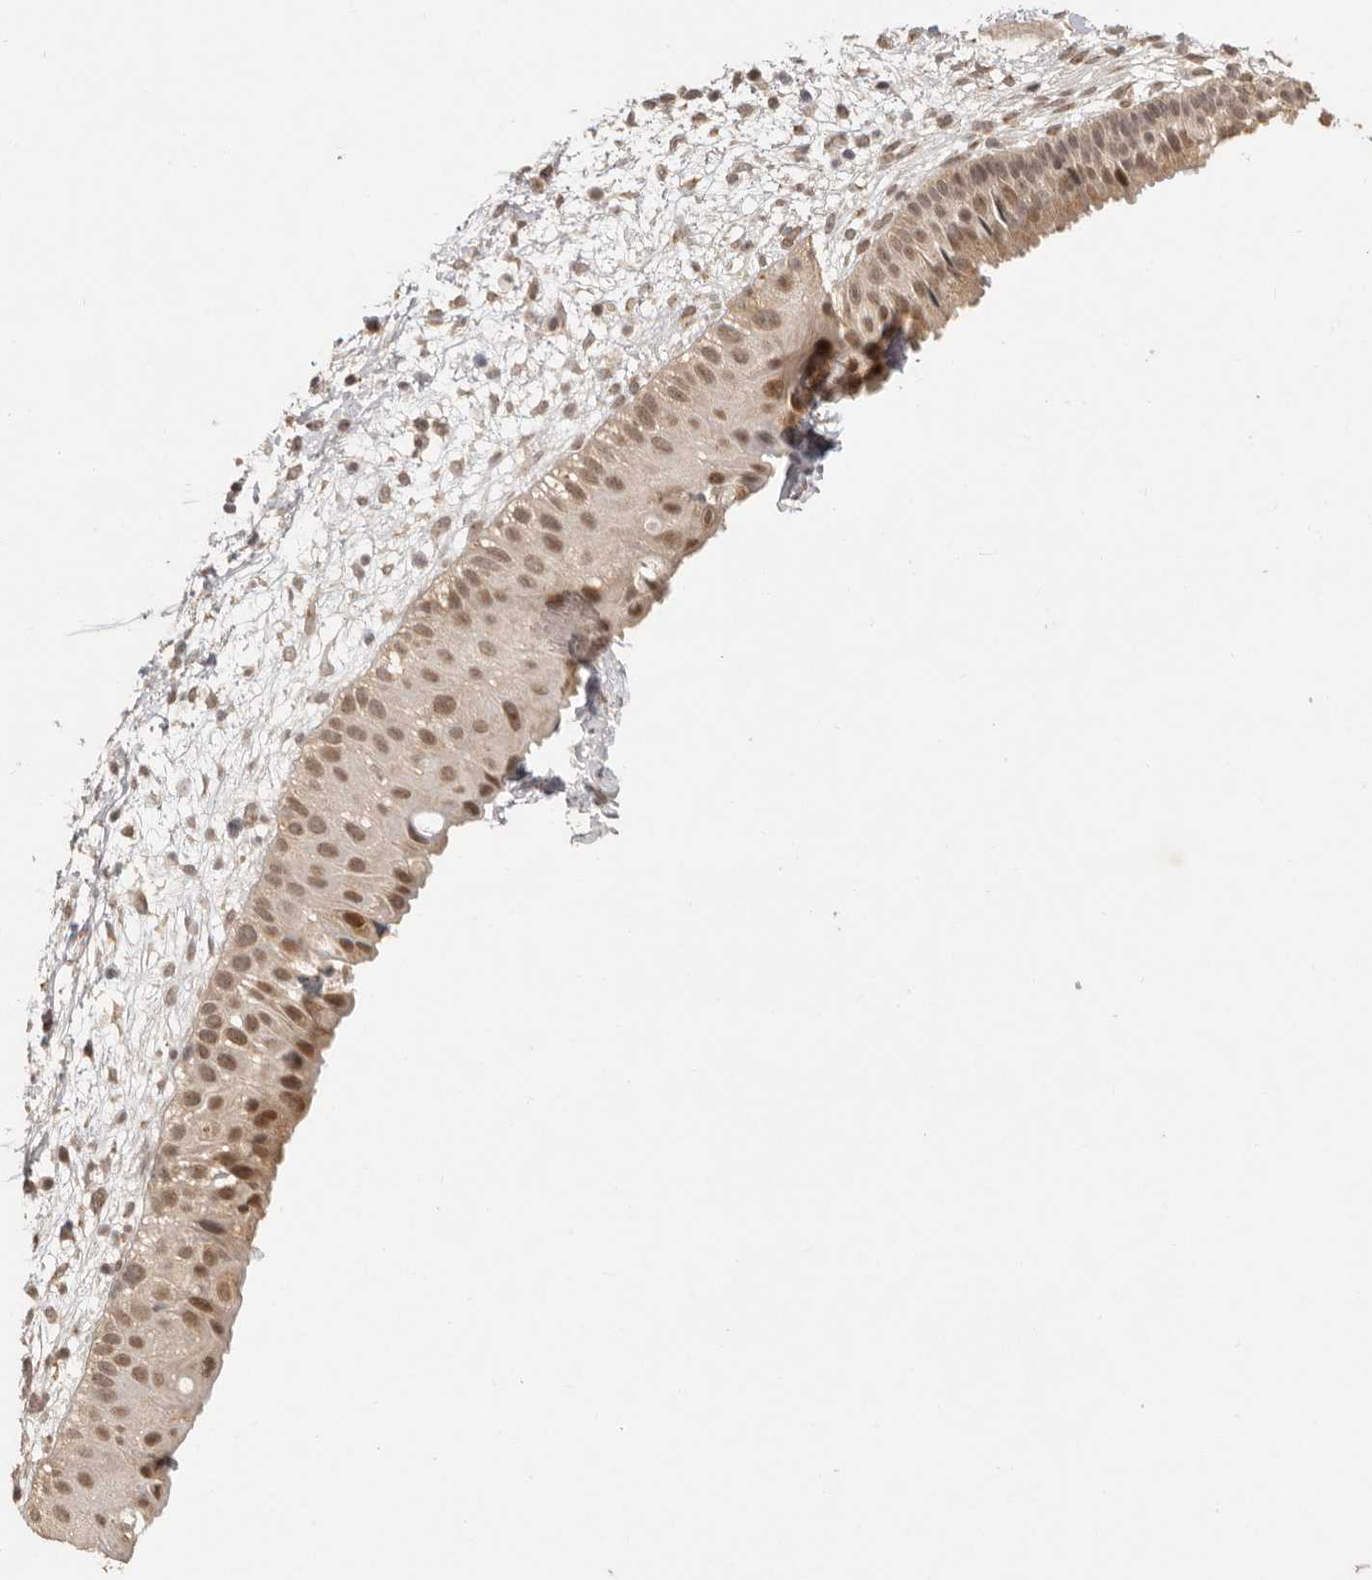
{"staining": {"intensity": "moderate", "quantity": ">75%", "location": "cytoplasmic/membranous,nuclear"}, "tissue": "nasopharynx", "cell_type": "Respiratory epithelial cells", "image_type": "normal", "snomed": [{"axis": "morphology", "description": "Normal tissue, NOS"}, {"axis": "topography", "description": "Nasopharynx"}], "caption": "Protein staining by immunohistochemistry (IHC) shows moderate cytoplasmic/membranous,nuclear positivity in about >75% of respiratory epithelial cells in unremarkable nasopharynx.", "gene": "LRRC75A", "patient": {"sex": "male", "age": 22}}